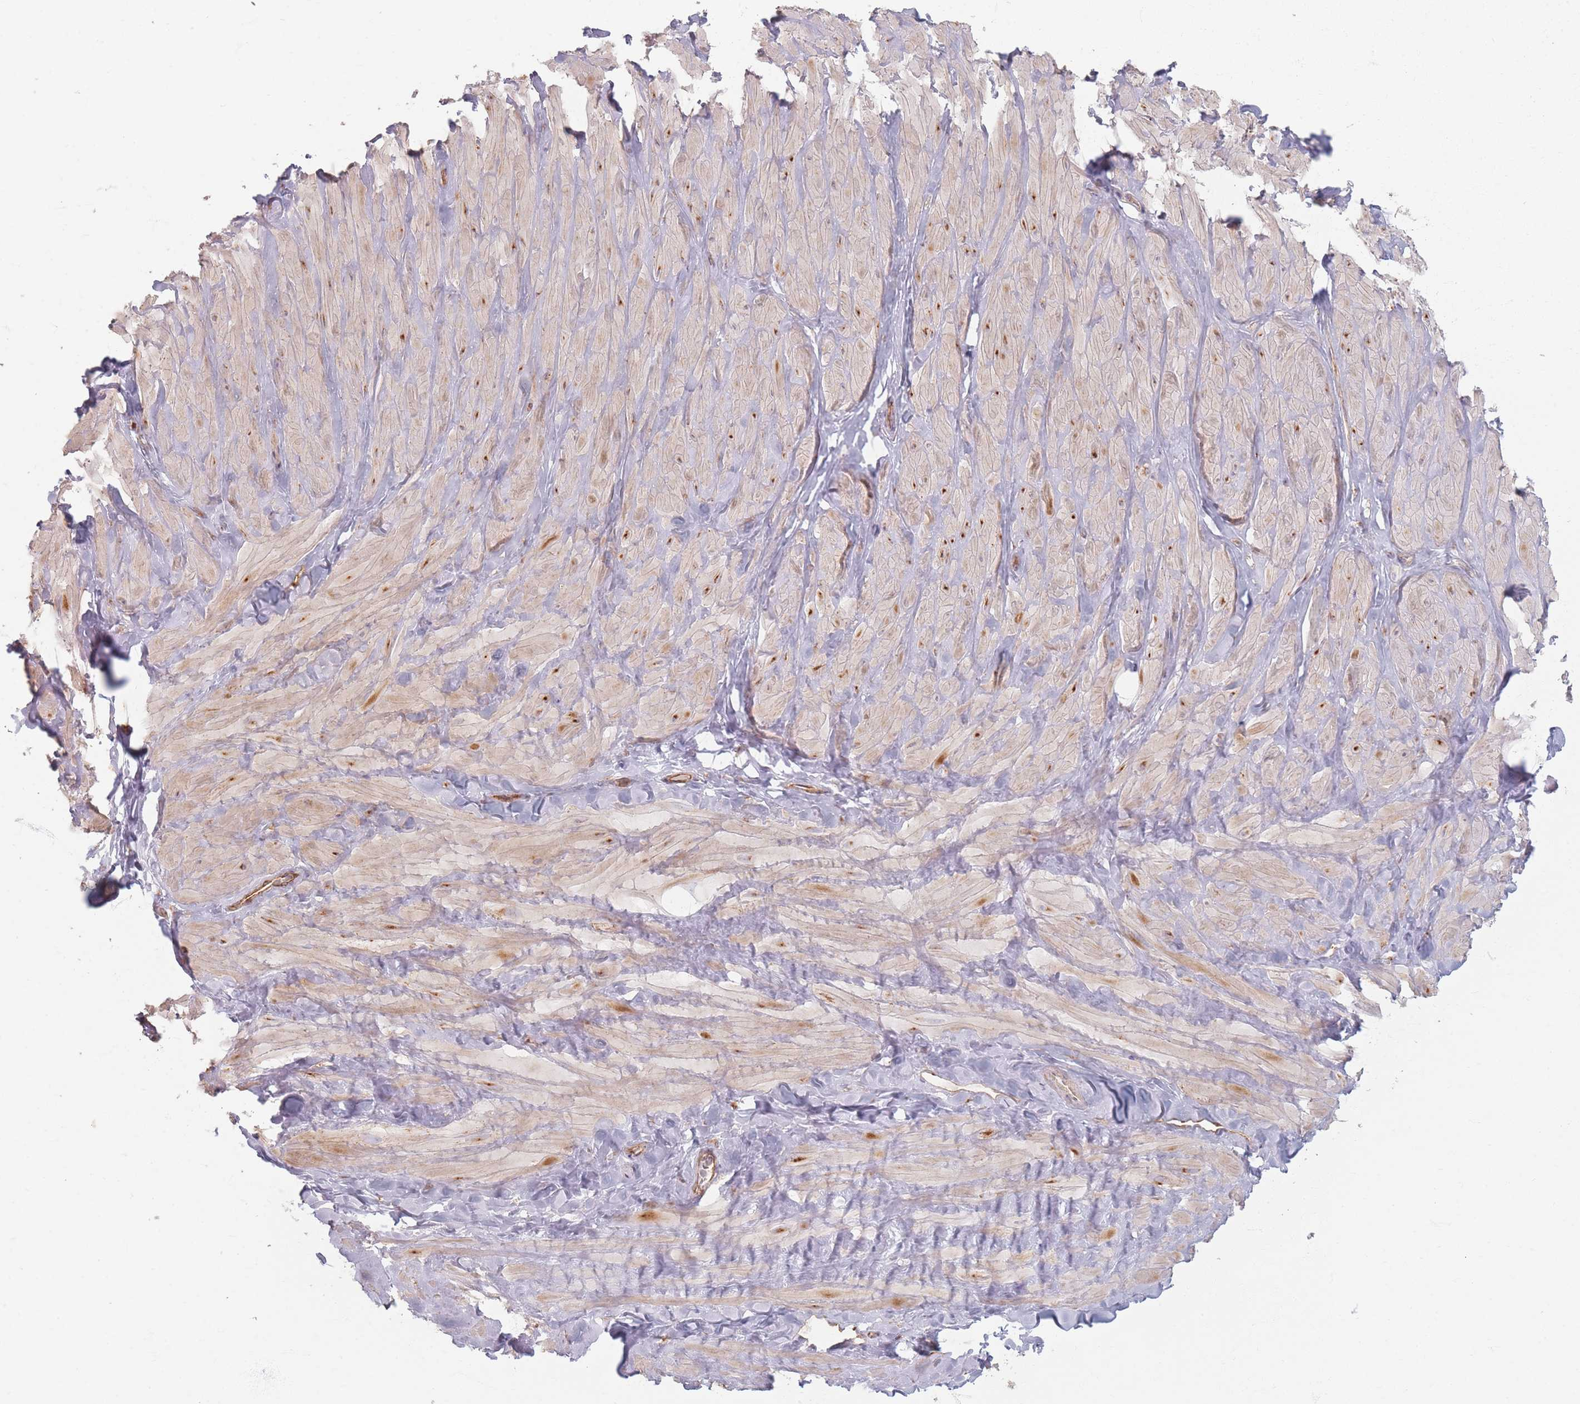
{"staining": {"intensity": "negative", "quantity": "none", "location": "none"}, "tissue": "adipose tissue", "cell_type": "Adipocytes", "image_type": "normal", "snomed": [{"axis": "morphology", "description": "Normal tissue, NOS"}, {"axis": "topography", "description": "Soft tissue"}, {"axis": "topography", "description": "Vascular tissue"}], "caption": "A high-resolution micrograph shows immunohistochemistry (IHC) staining of normal adipose tissue, which reveals no significant positivity in adipocytes. (DAB immunohistochemistry visualized using brightfield microscopy, high magnification).", "gene": "ESRP2", "patient": {"sex": "male", "age": 41}}